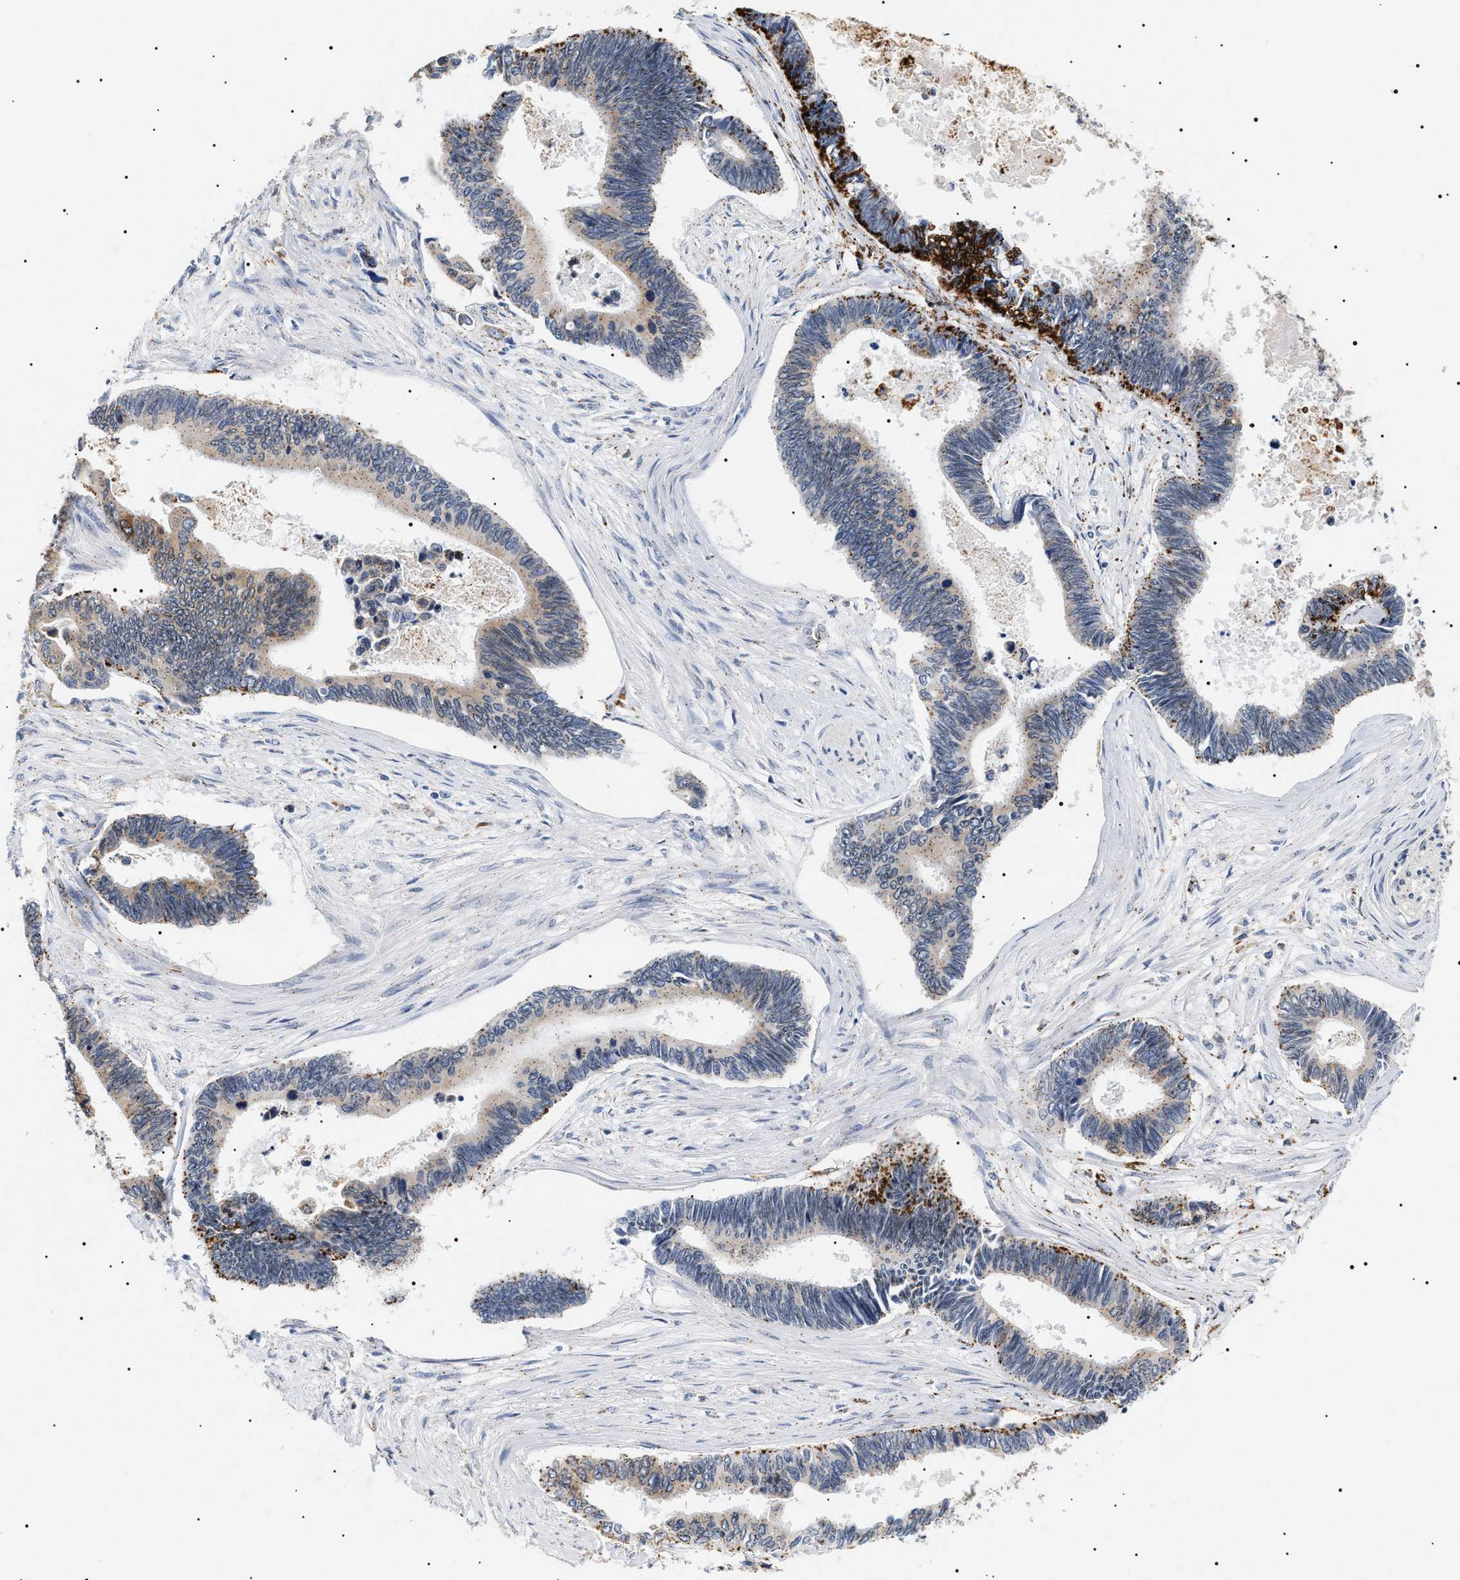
{"staining": {"intensity": "strong", "quantity": "<25%", "location": "cytoplasmic/membranous"}, "tissue": "pancreatic cancer", "cell_type": "Tumor cells", "image_type": "cancer", "snomed": [{"axis": "morphology", "description": "Adenocarcinoma, NOS"}, {"axis": "topography", "description": "Pancreas"}], "caption": "This image displays immunohistochemistry (IHC) staining of adenocarcinoma (pancreatic), with medium strong cytoplasmic/membranous staining in approximately <25% of tumor cells.", "gene": "HSD17B11", "patient": {"sex": "female", "age": 70}}